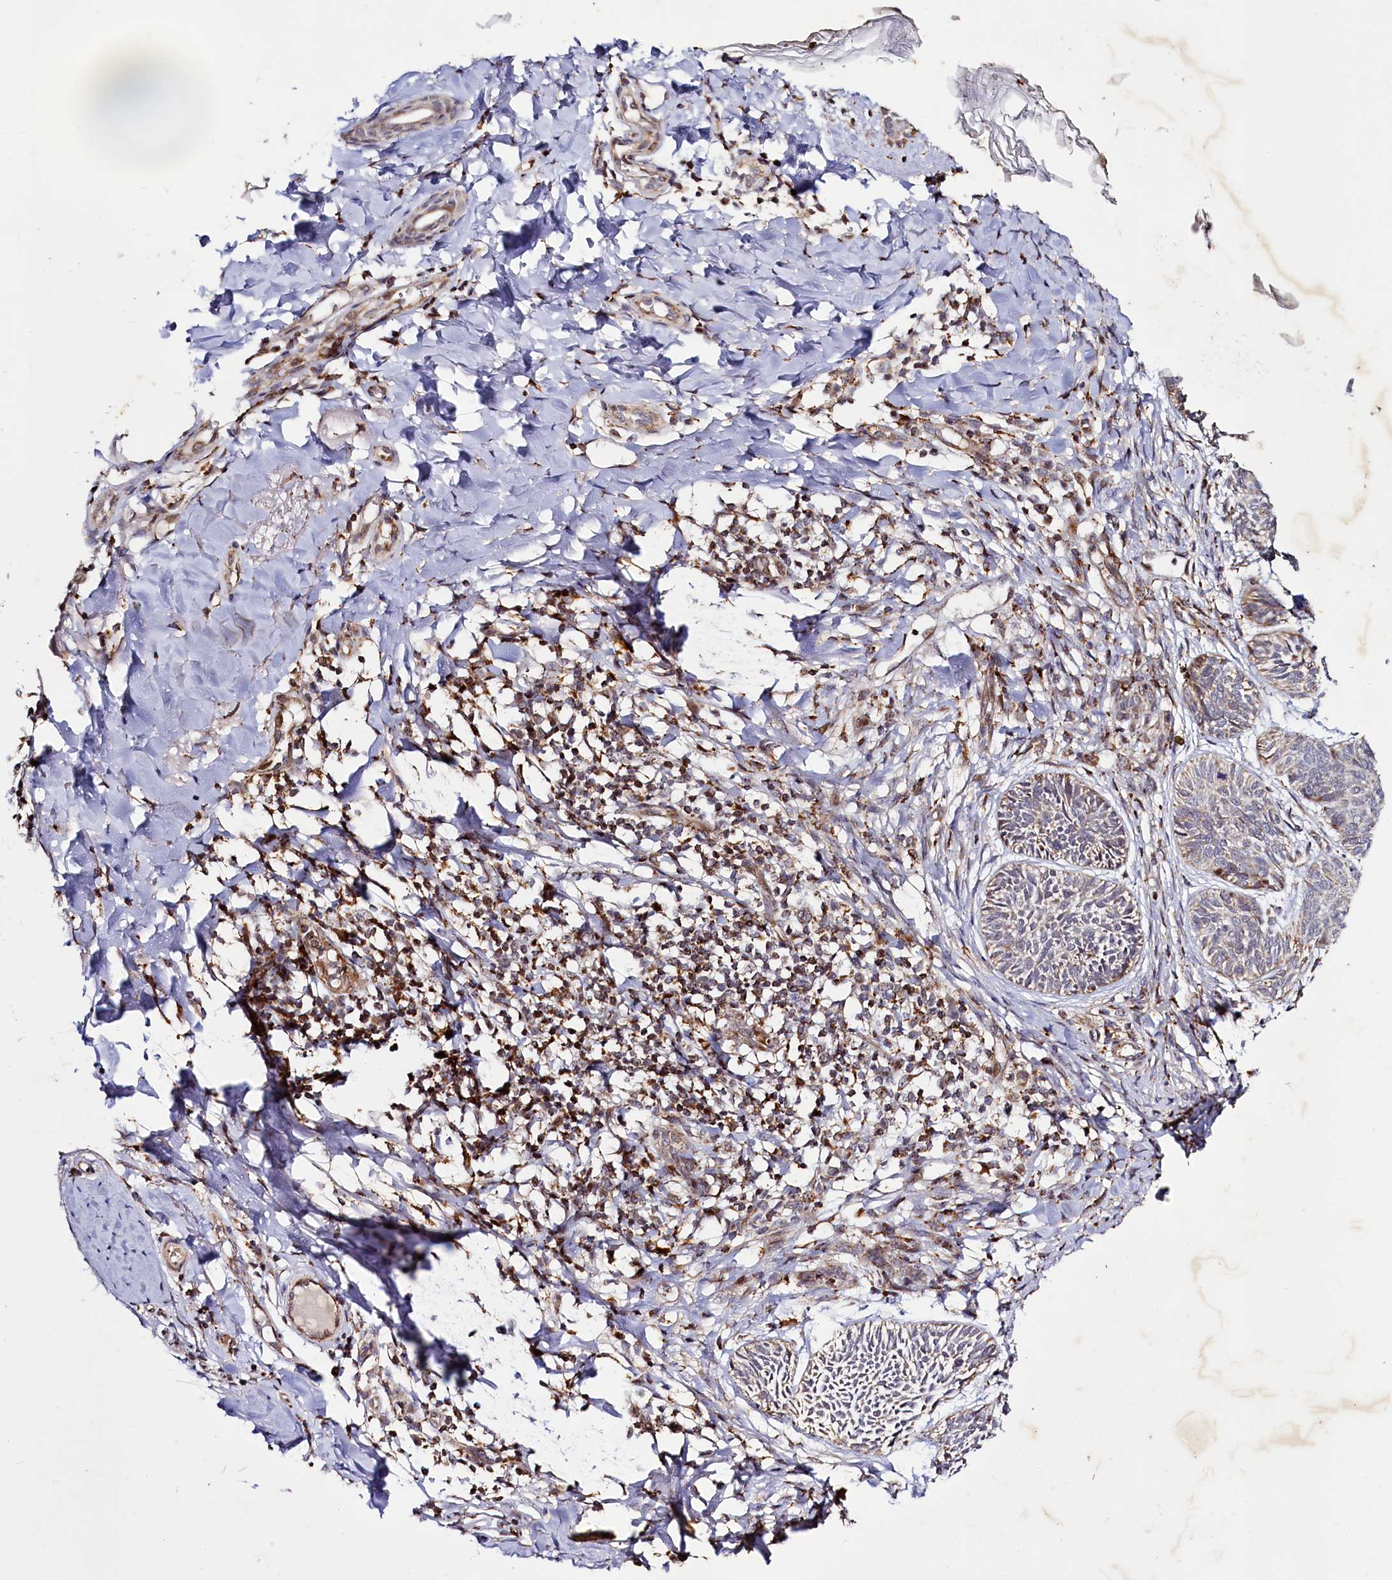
{"staining": {"intensity": "weak", "quantity": "<25%", "location": "cytoplasmic/membranous"}, "tissue": "skin cancer", "cell_type": "Tumor cells", "image_type": "cancer", "snomed": [{"axis": "morphology", "description": "Normal tissue, NOS"}, {"axis": "morphology", "description": "Basal cell carcinoma"}, {"axis": "topography", "description": "Skin"}], "caption": "Immunohistochemistry micrograph of neoplastic tissue: human skin cancer (basal cell carcinoma) stained with DAB (3,3'-diaminobenzidine) exhibits no significant protein positivity in tumor cells. (Stains: DAB immunohistochemistry (IHC) with hematoxylin counter stain, Microscopy: brightfield microscopy at high magnification).", "gene": "DYNC2H1", "patient": {"sex": "male", "age": 66}}